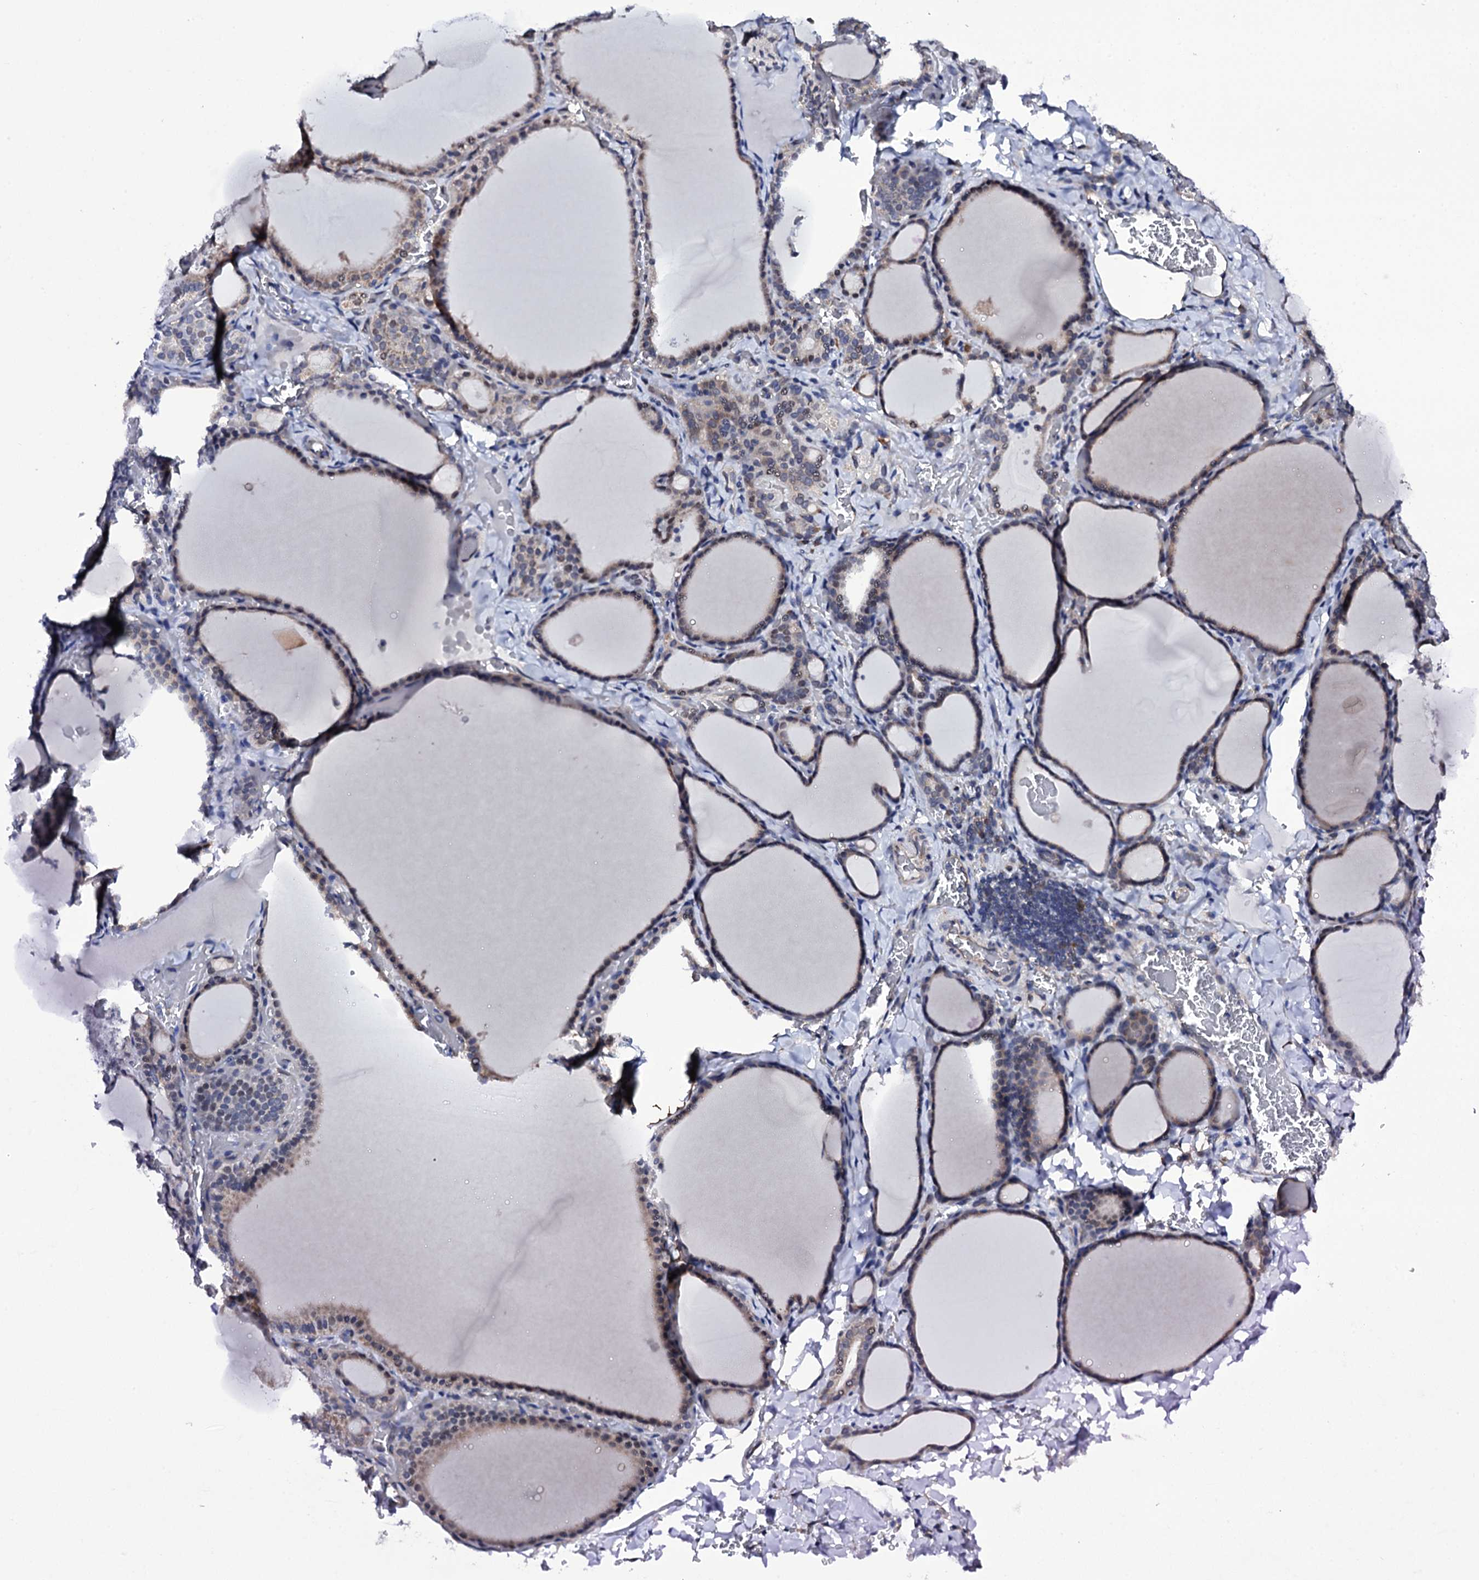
{"staining": {"intensity": "weak", "quantity": "25%-75%", "location": "cytoplasmic/membranous"}, "tissue": "thyroid gland", "cell_type": "Glandular cells", "image_type": "normal", "snomed": [{"axis": "morphology", "description": "Normal tissue, NOS"}, {"axis": "topography", "description": "Thyroid gland"}], "caption": "Thyroid gland stained with DAB (3,3'-diaminobenzidine) immunohistochemistry (IHC) exhibits low levels of weak cytoplasmic/membranous positivity in approximately 25%-75% of glandular cells.", "gene": "GAREM1", "patient": {"sex": "female", "age": 39}}